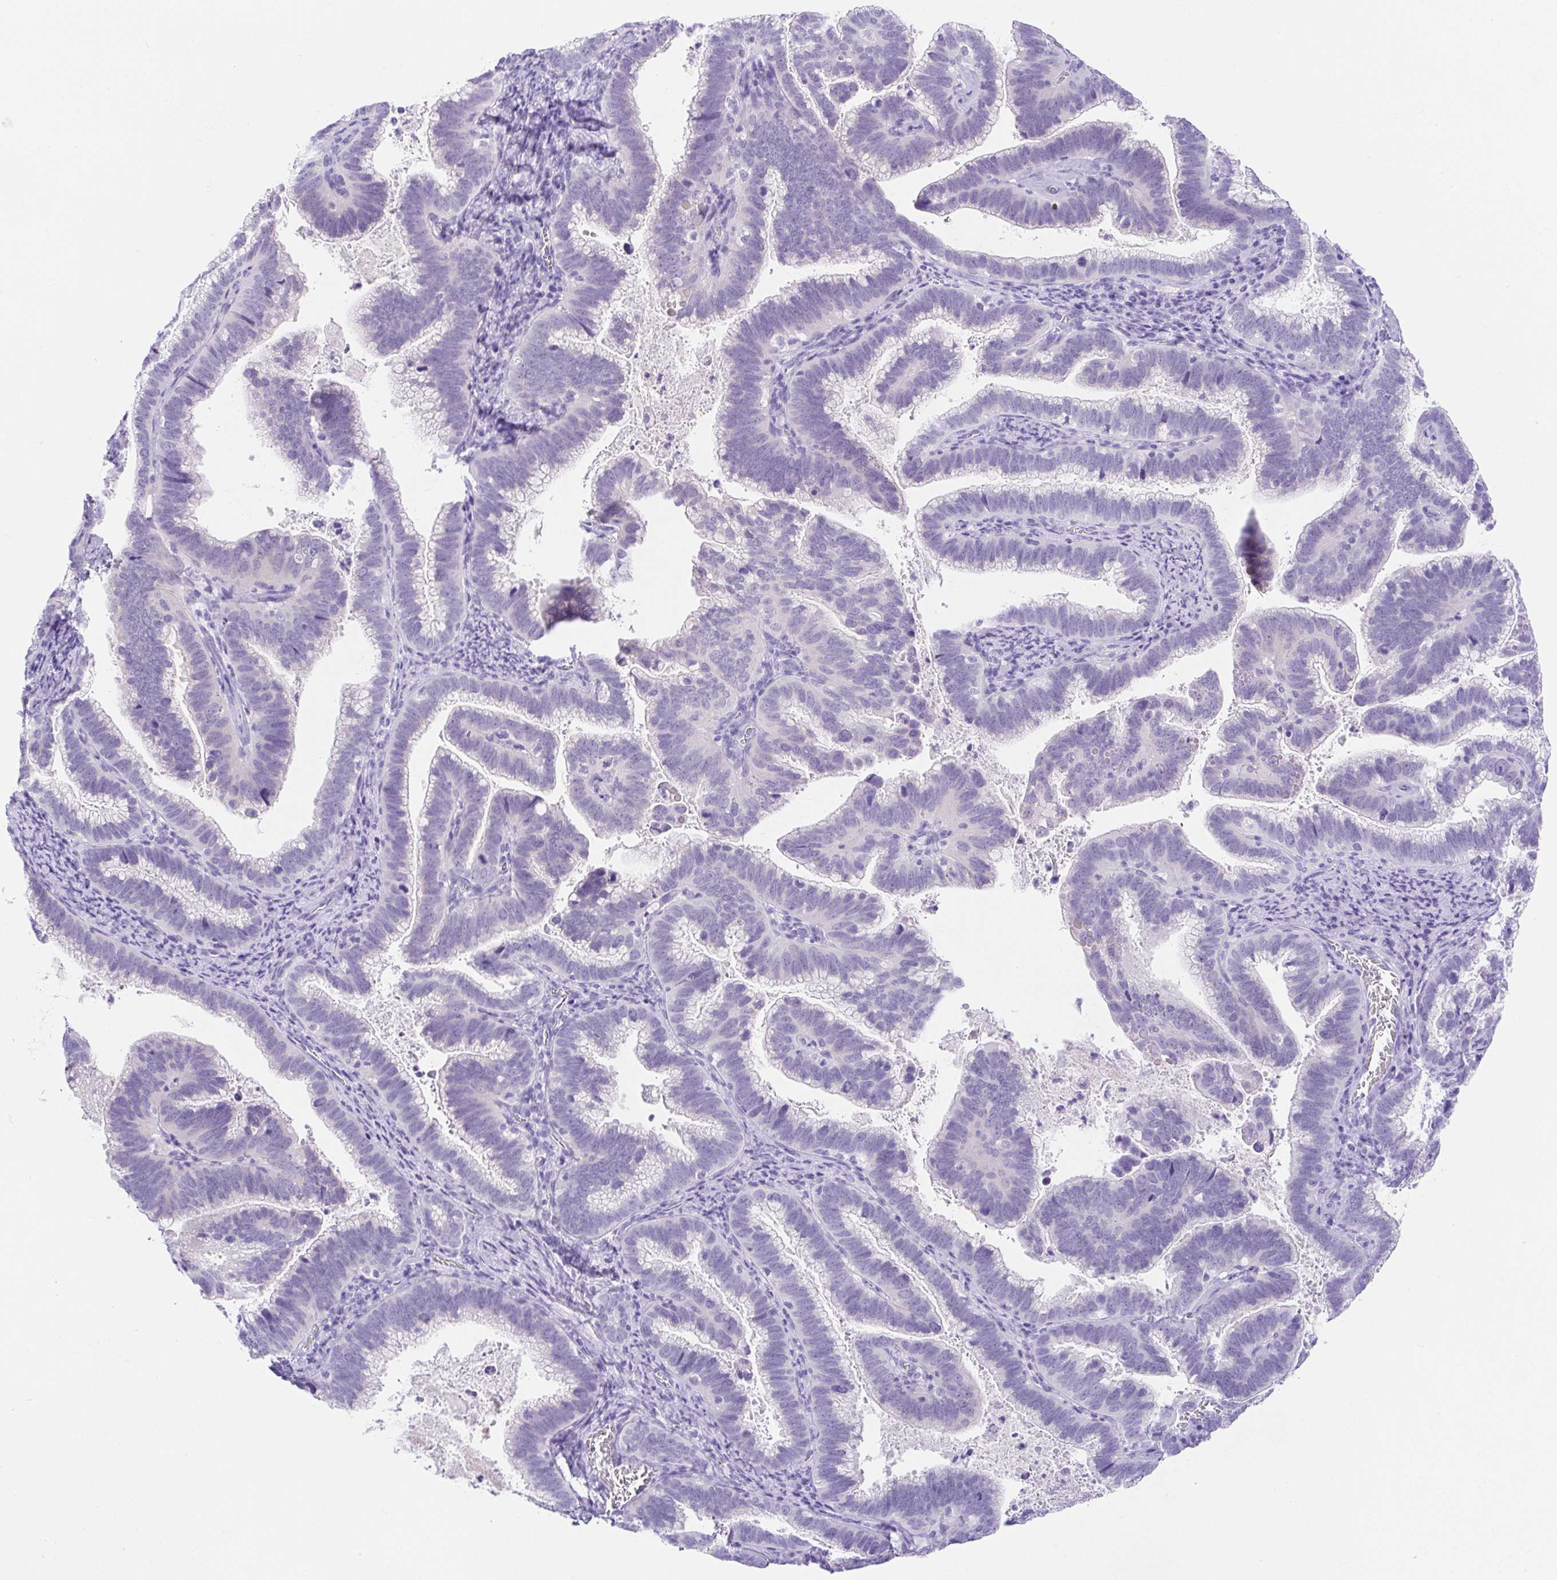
{"staining": {"intensity": "negative", "quantity": "none", "location": "none"}, "tissue": "cervical cancer", "cell_type": "Tumor cells", "image_type": "cancer", "snomed": [{"axis": "morphology", "description": "Adenocarcinoma, NOS"}, {"axis": "topography", "description": "Cervix"}], "caption": "A high-resolution histopathology image shows immunohistochemistry staining of adenocarcinoma (cervical), which shows no significant expression in tumor cells.", "gene": "SPATA4", "patient": {"sex": "female", "age": 61}}